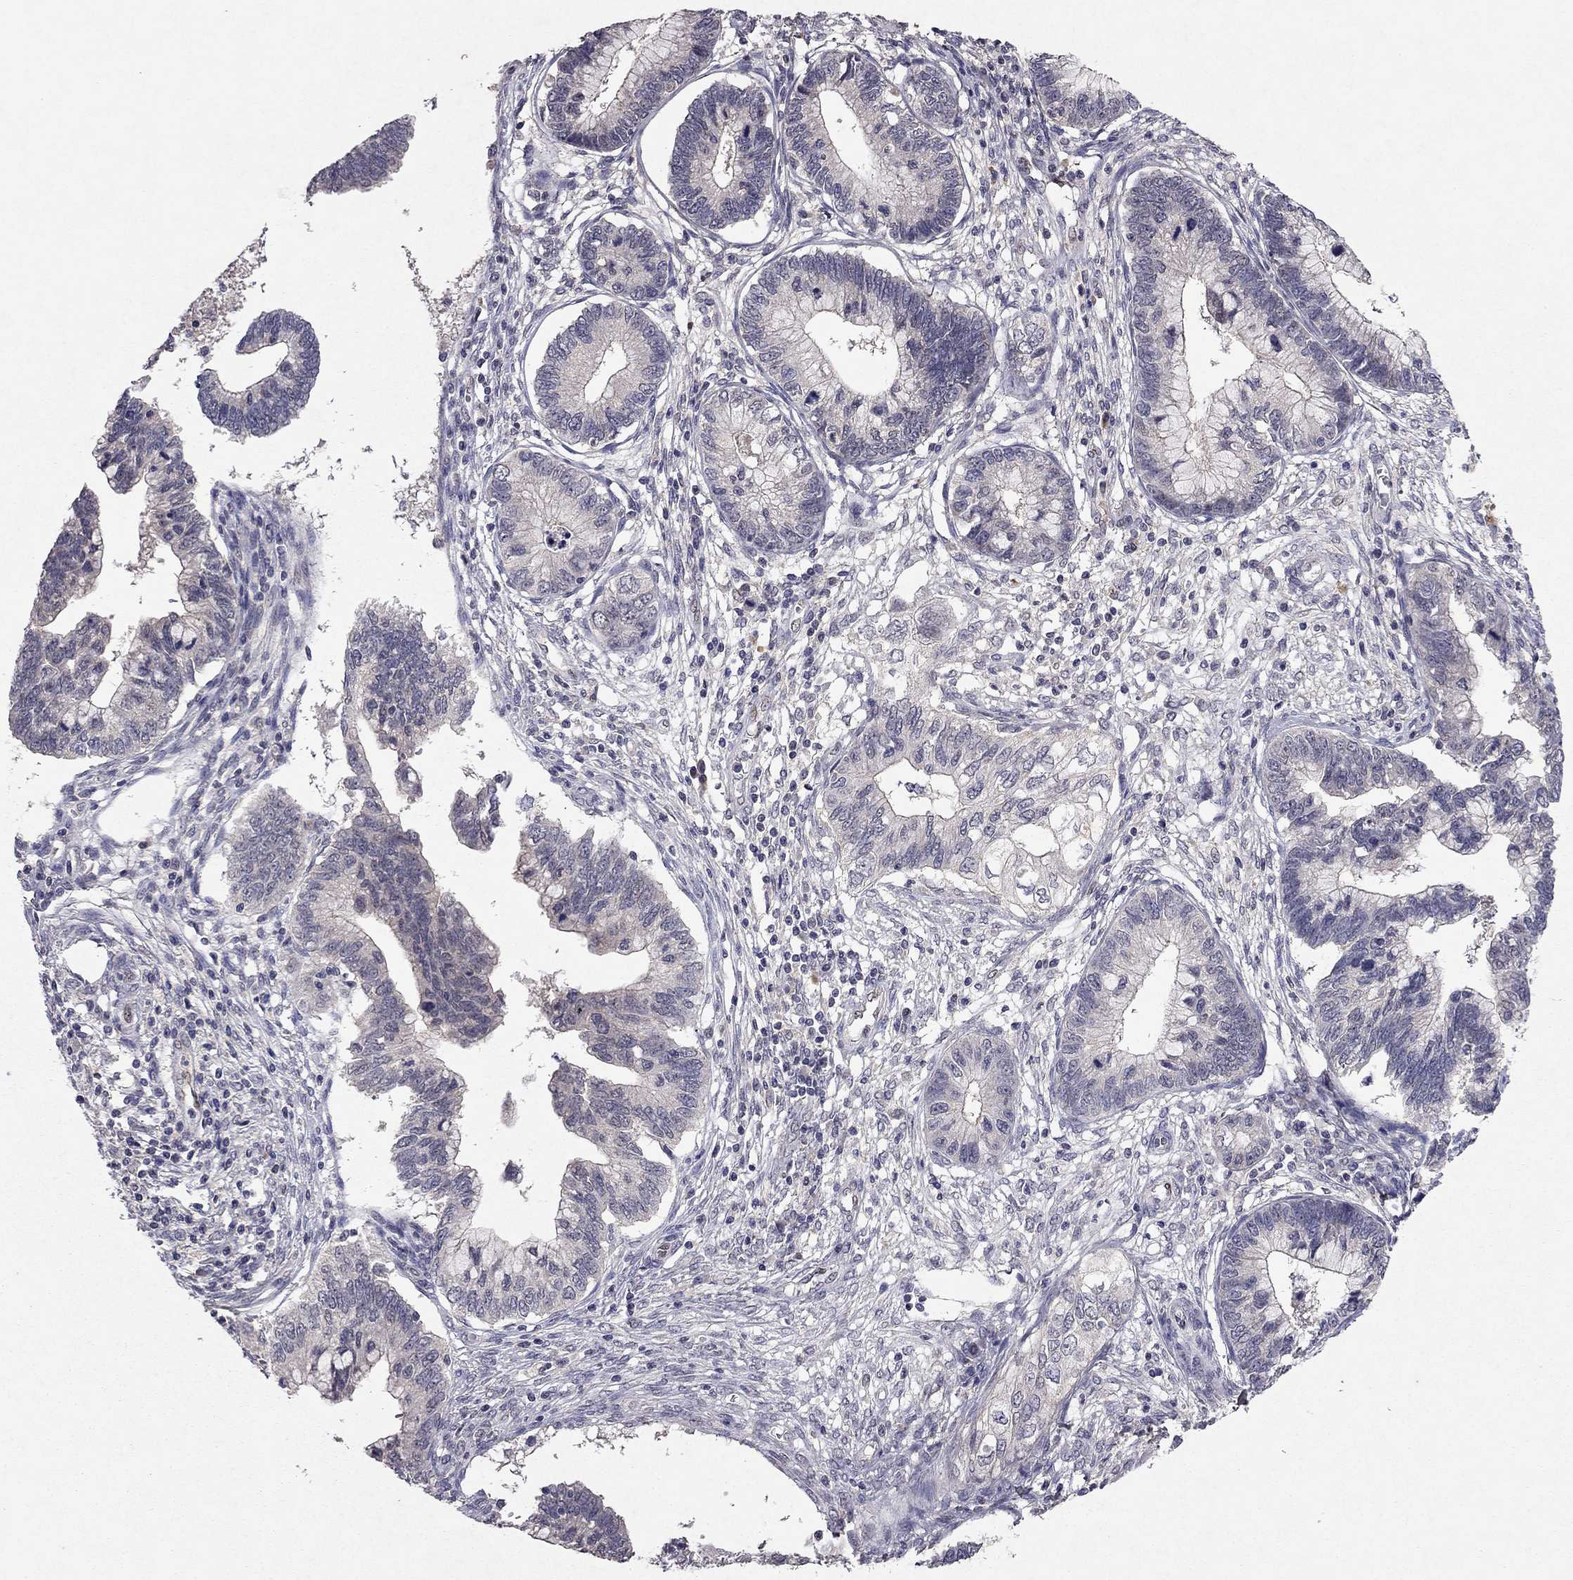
{"staining": {"intensity": "negative", "quantity": "none", "location": "none"}, "tissue": "cervical cancer", "cell_type": "Tumor cells", "image_type": "cancer", "snomed": [{"axis": "morphology", "description": "Adenocarcinoma, NOS"}, {"axis": "topography", "description": "Cervix"}], "caption": "High magnification brightfield microscopy of cervical cancer (adenocarcinoma) stained with DAB (3,3'-diaminobenzidine) (brown) and counterstained with hematoxylin (blue): tumor cells show no significant positivity.", "gene": "ESR2", "patient": {"sex": "female", "age": 44}}